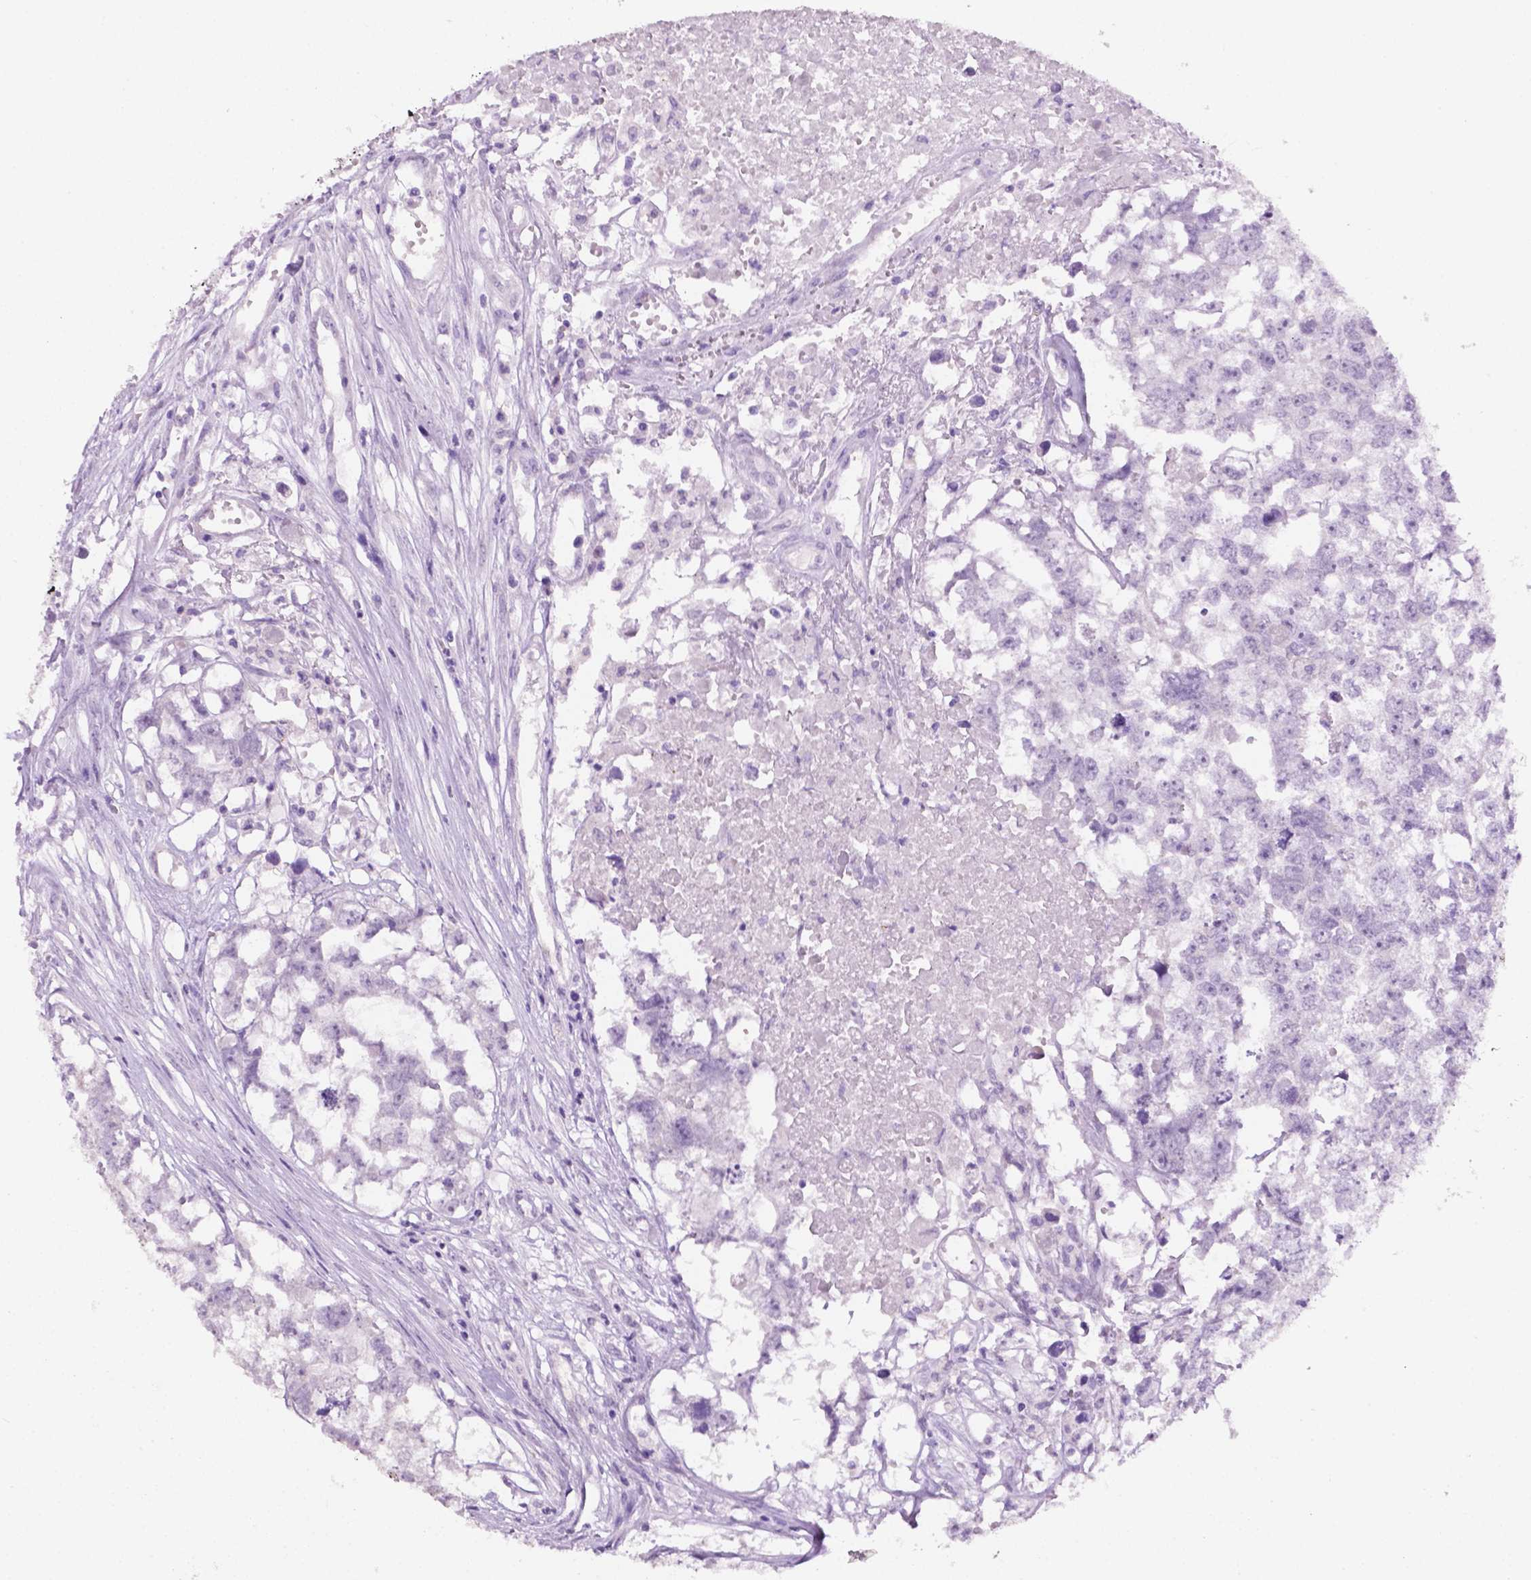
{"staining": {"intensity": "negative", "quantity": "none", "location": "none"}, "tissue": "testis cancer", "cell_type": "Tumor cells", "image_type": "cancer", "snomed": [{"axis": "morphology", "description": "Carcinoma, Embryonal, NOS"}, {"axis": "morphology", "description": "Teratoma, malignant, NOS"}, {"axis": "topography", "description": "Testis"}], "caption": "DAB (3,3'-diaminobenzidine) immunohistochemical staining of human teratoma (malignant) (testis) shows no significant positivity in tumor cells. (Brightfield microscopy of DAB (3,3'-diaminobenzidine) immunohistochemistry (IHC) at high magnification).", "gene": "PHGR1", "patient": {"sex": "male", "age": 44}}